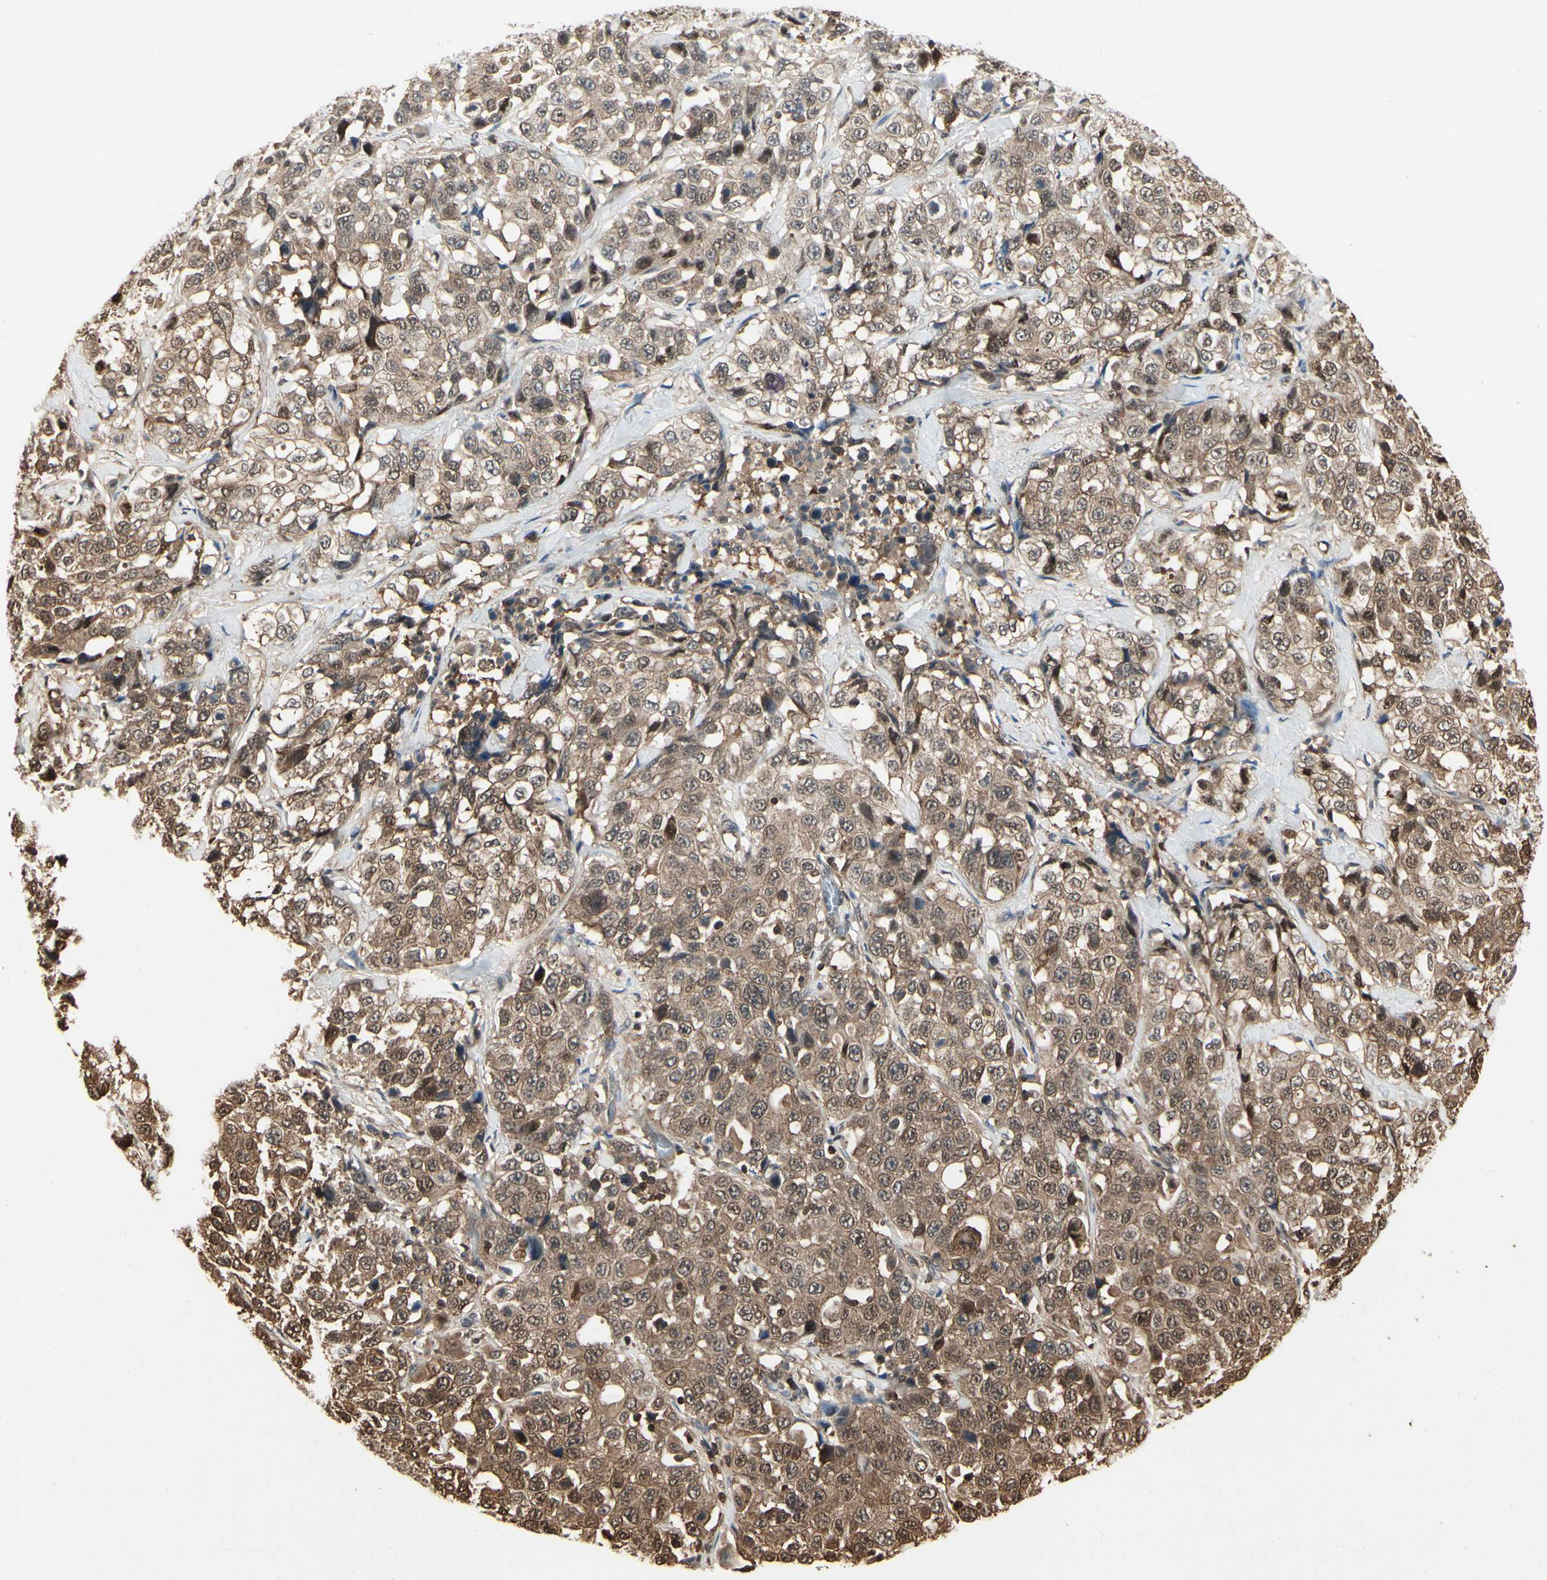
{"staining": {"intensity": "moderate", "quantity": ">75%", "location": "cytoplasmic/membranous"}, "tissue": "stomach cancer", "cell_type": "Tumor cells", "image_type": "cancer", "snomed": [{"axis": "morphology", "description": "Normal tissue, NOS"}, {"axis": "morphology", "description": "Adenocarcinoma, NOS"}, {"axis": "topography", "description": "Stomach"}], "caption": "About >75% of tumor cells in stomach cancer (adenocarcinoma) display moderate cytoplasmic/membranous protein expression as visualized by brown immunohistochemical staining.", "gene": "YWHAQ", "patient": {"sex": "male", "age": 48}}